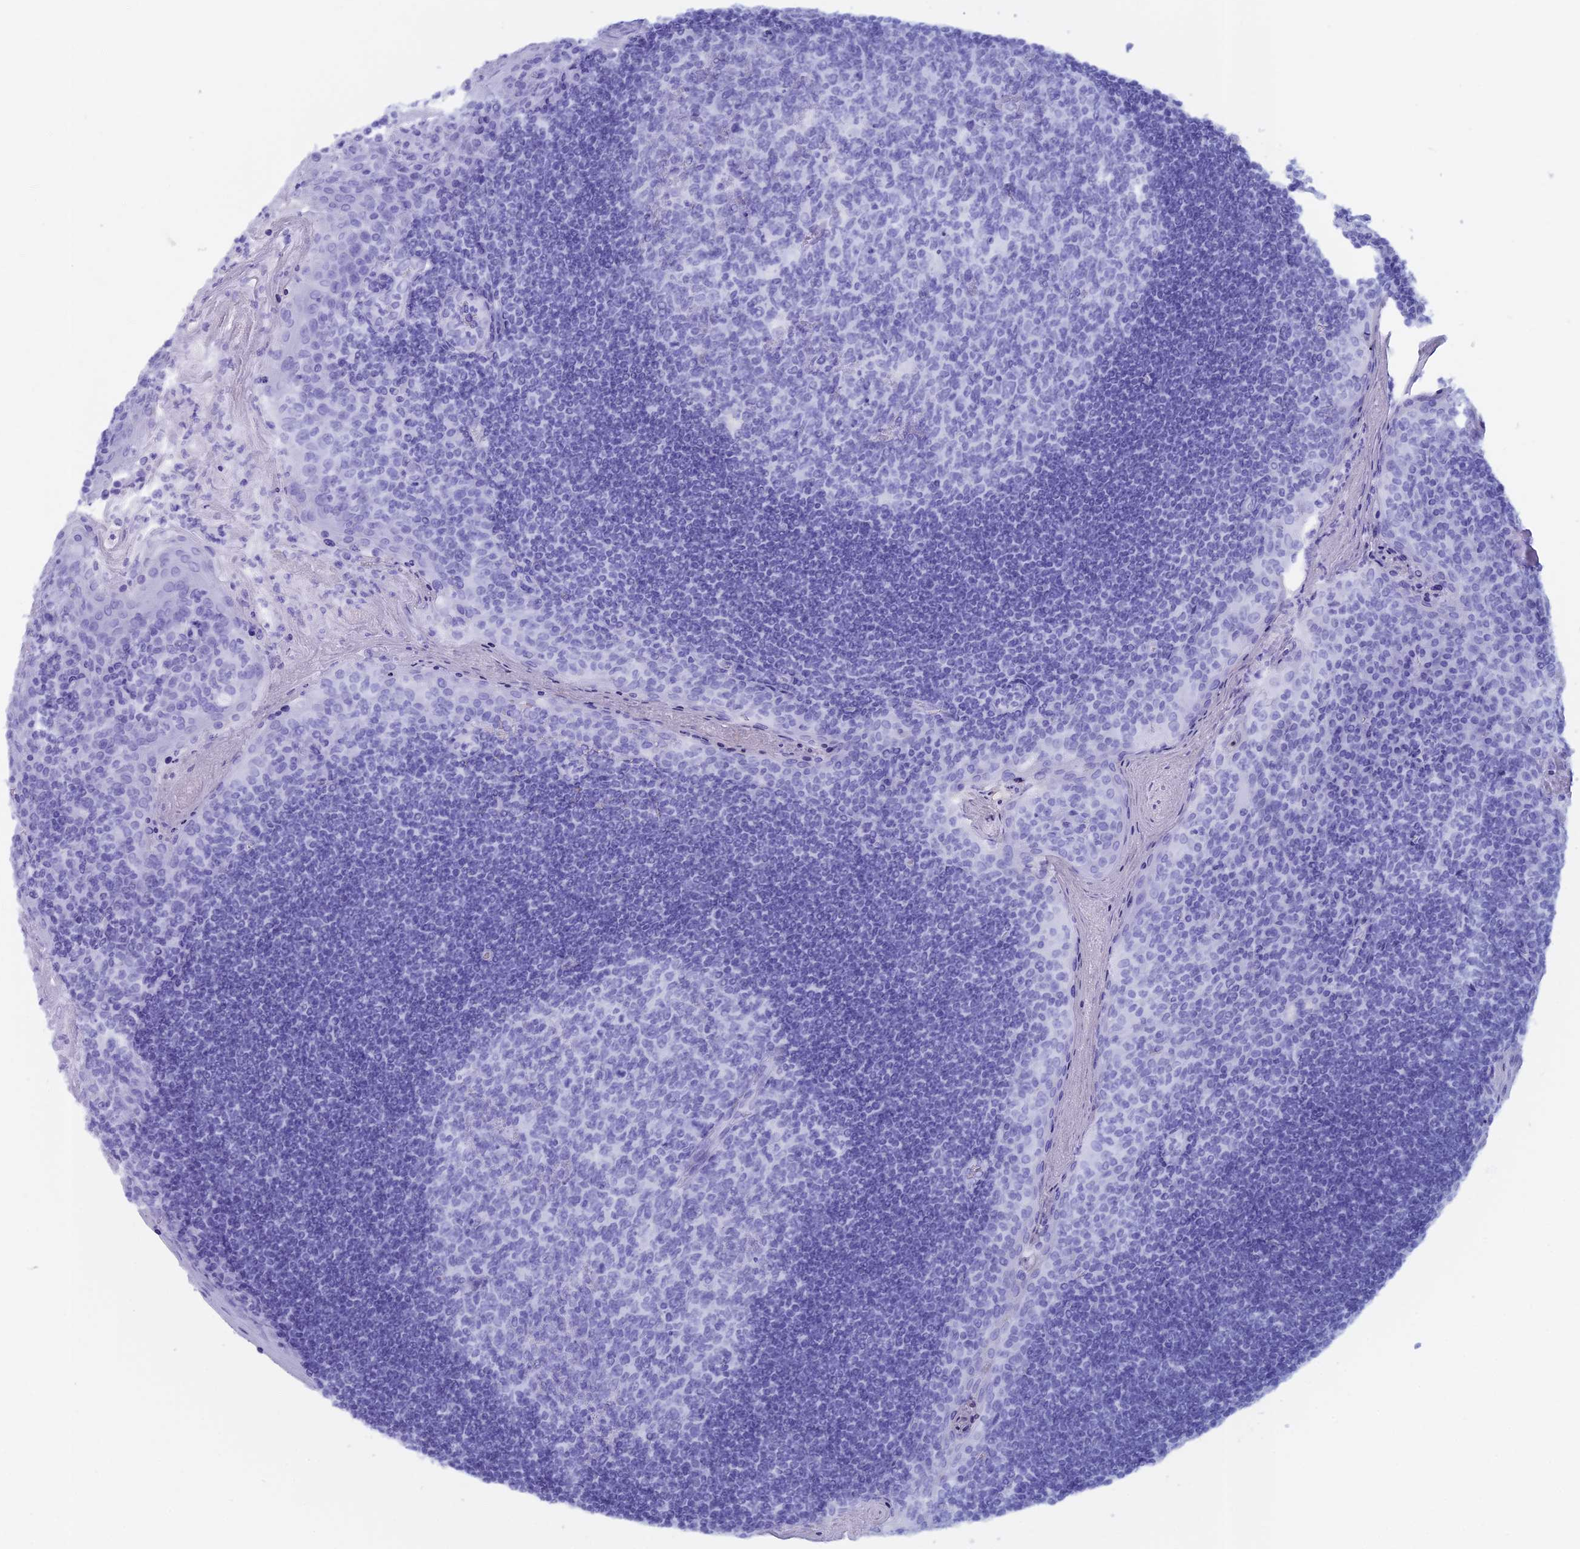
{"staining": {"intensity": "negative", "quantity": "none", "location": "none"}, "tissue": "tonsil", "cell_type": "Germinal center cells", "image_type": "normal", "snomed": [{"axis": "morphology", "description": "Normal tissue, NOS"}, {"axis": "topography", "description": "Tonsil"}], "caption": "This is an immunohistochemistry (IHC) photomicrograph of unremarkable human tonsil. There is no expression in germinal center cells.", "gene": "CAPS", "patient": {"sex": "male", "age": 27}}